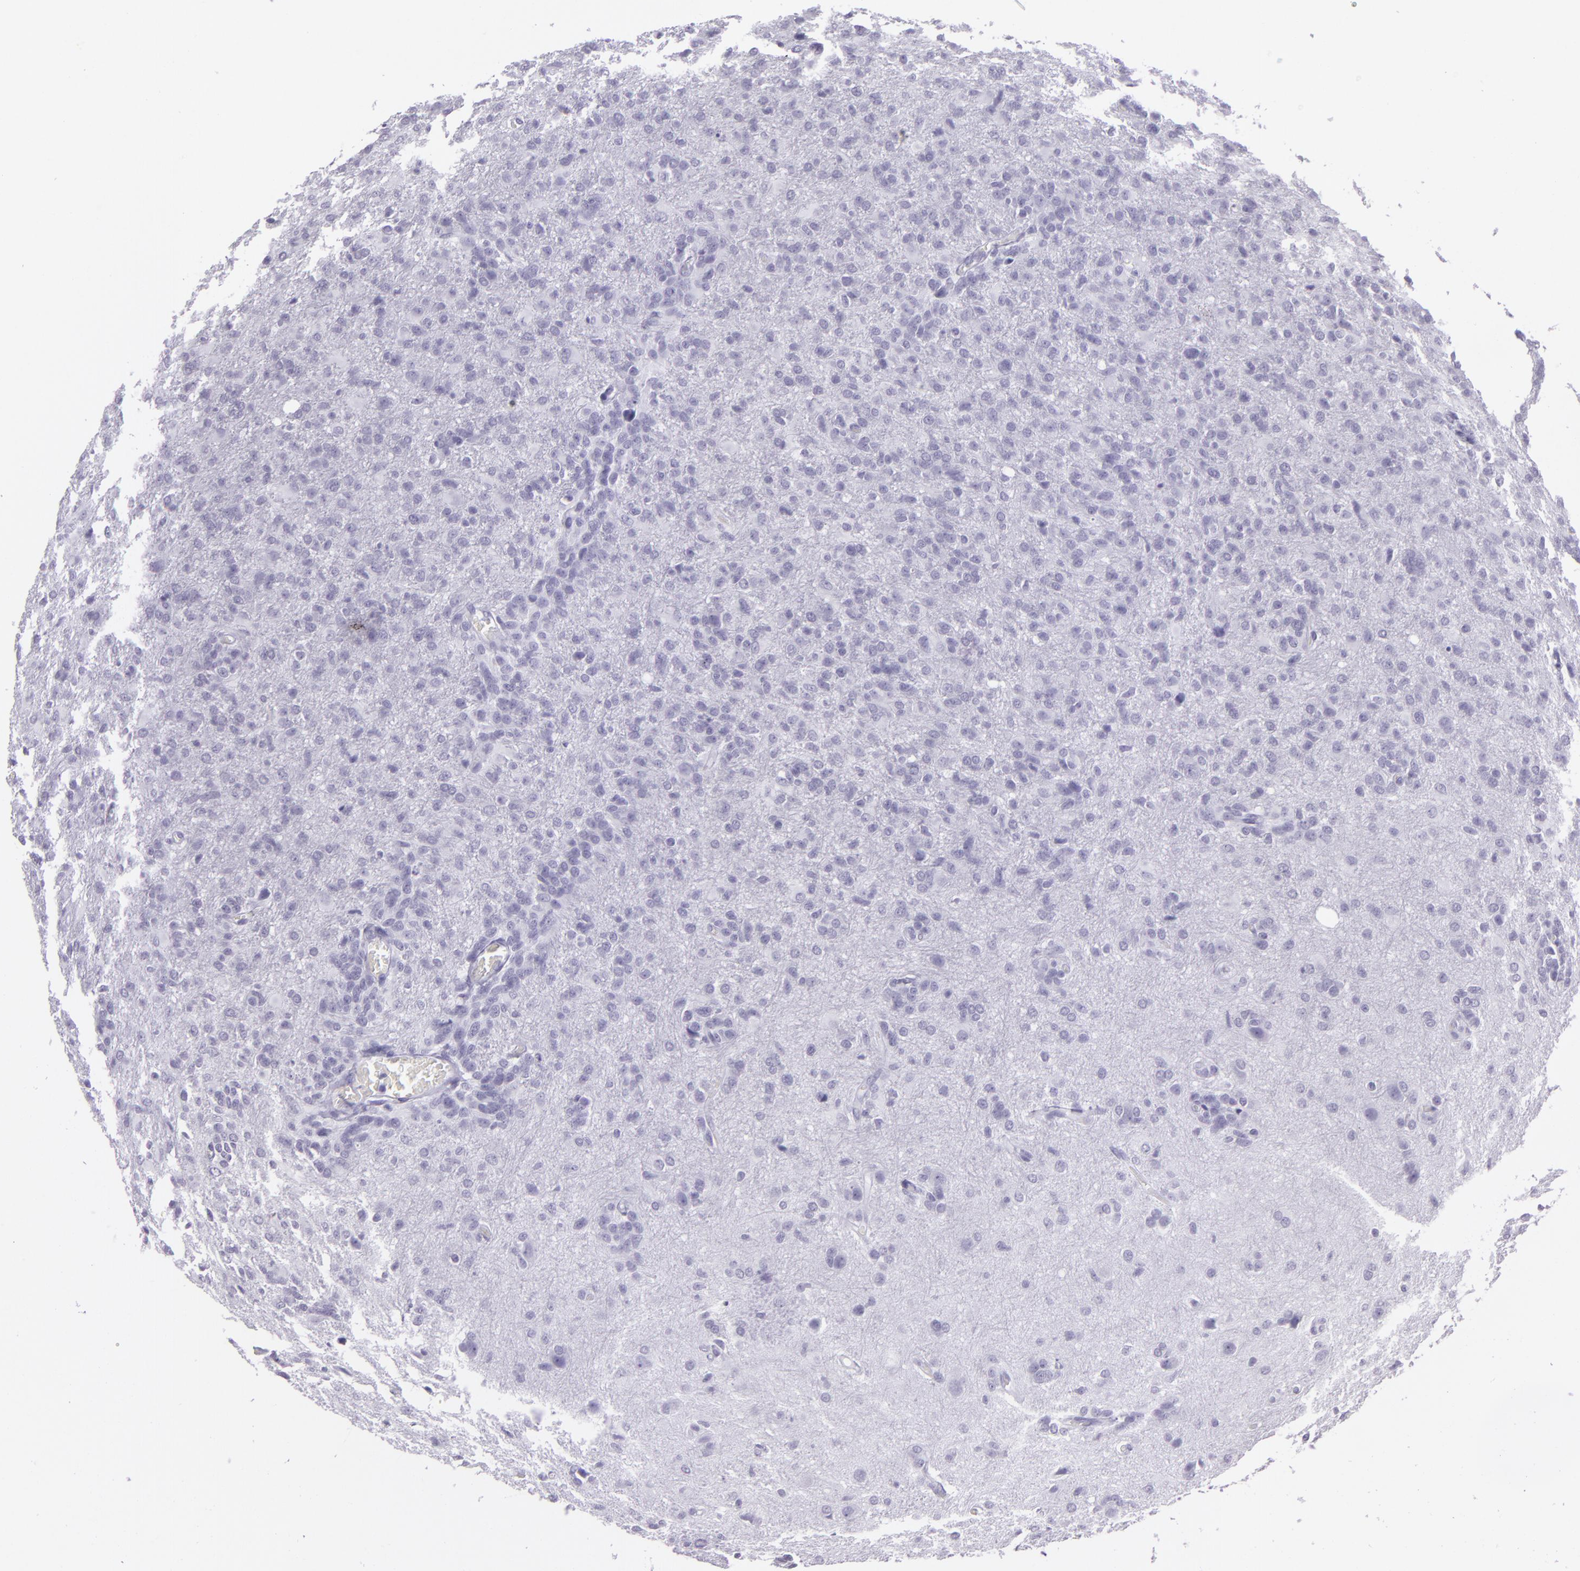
{"staining": {"intensity": "negative", "quantity": "none", "location": "none"}, "tissue": "glioma", "cell_type": "Tumor cells", "image_type": "cancer", "snomed": [{"axis": "morphology", "description": "Glioma, malignant, High grade"}, {"axis": "topography", "description": "Brain"}], "caption": "Micrograph shows no significant protein expression in tumor cells of malignant high-grade glioma.", "gene": "MUC6", "patient": {"sex": "male", "age": 68}}